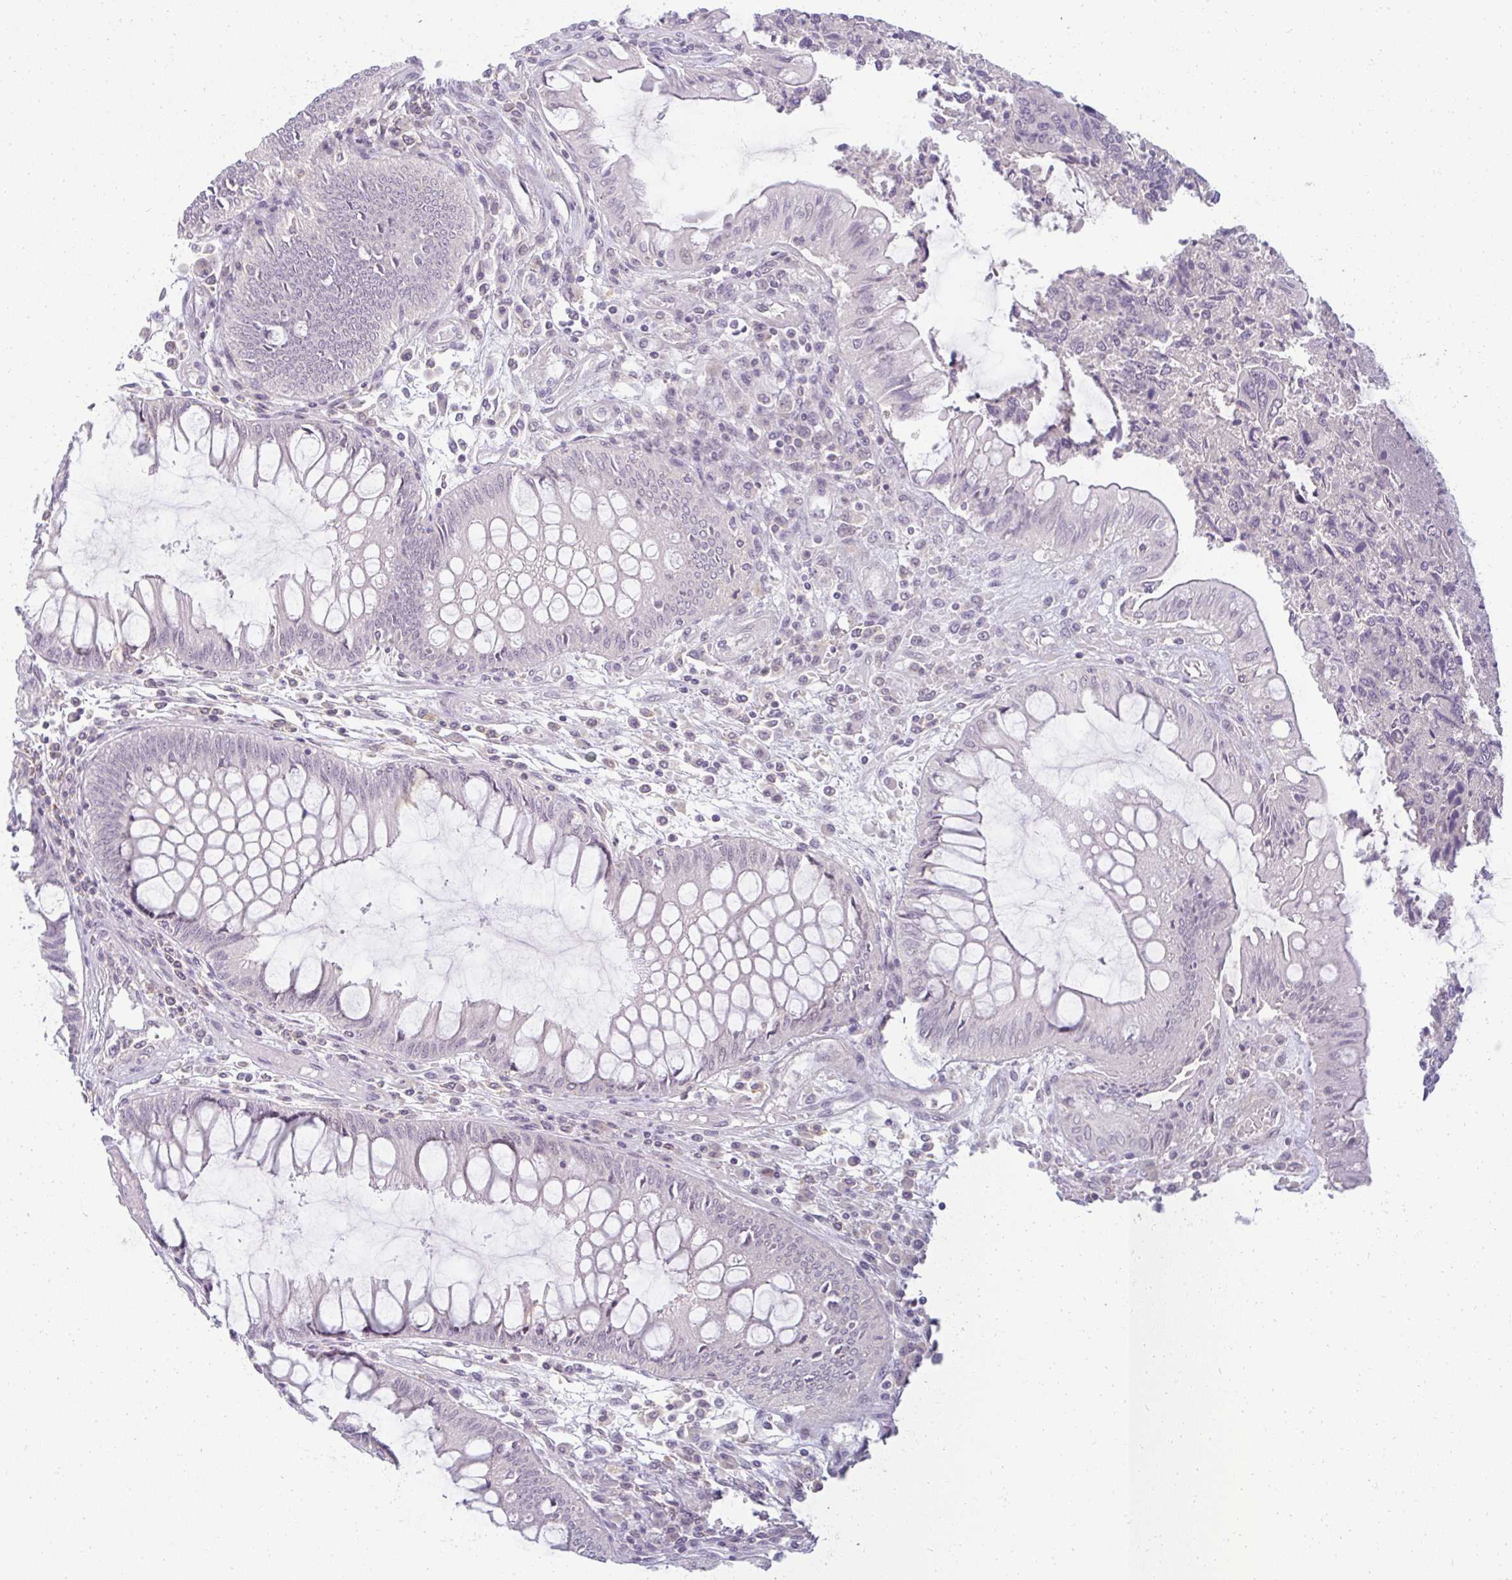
{"staining": {"intensity": "negative", "quantity": "none", "location": "none"}, "tissue": "colorectal cancer", "cell_type": "Tumor cells", "image_type": "cancer", "snomed": [{"axis": "morphology", "description": "Adenocarcinoma, NOS"}, {"axis": "topography", "description": "Colon"}], "caption": "The immunohistochemistry (IHC) photomicrograph has no significant expression in tumor cells of colorectal adenocarcinoma tissue.", "gene": "PPFIA4", "patient": {"sex": "female", "age": 67}}